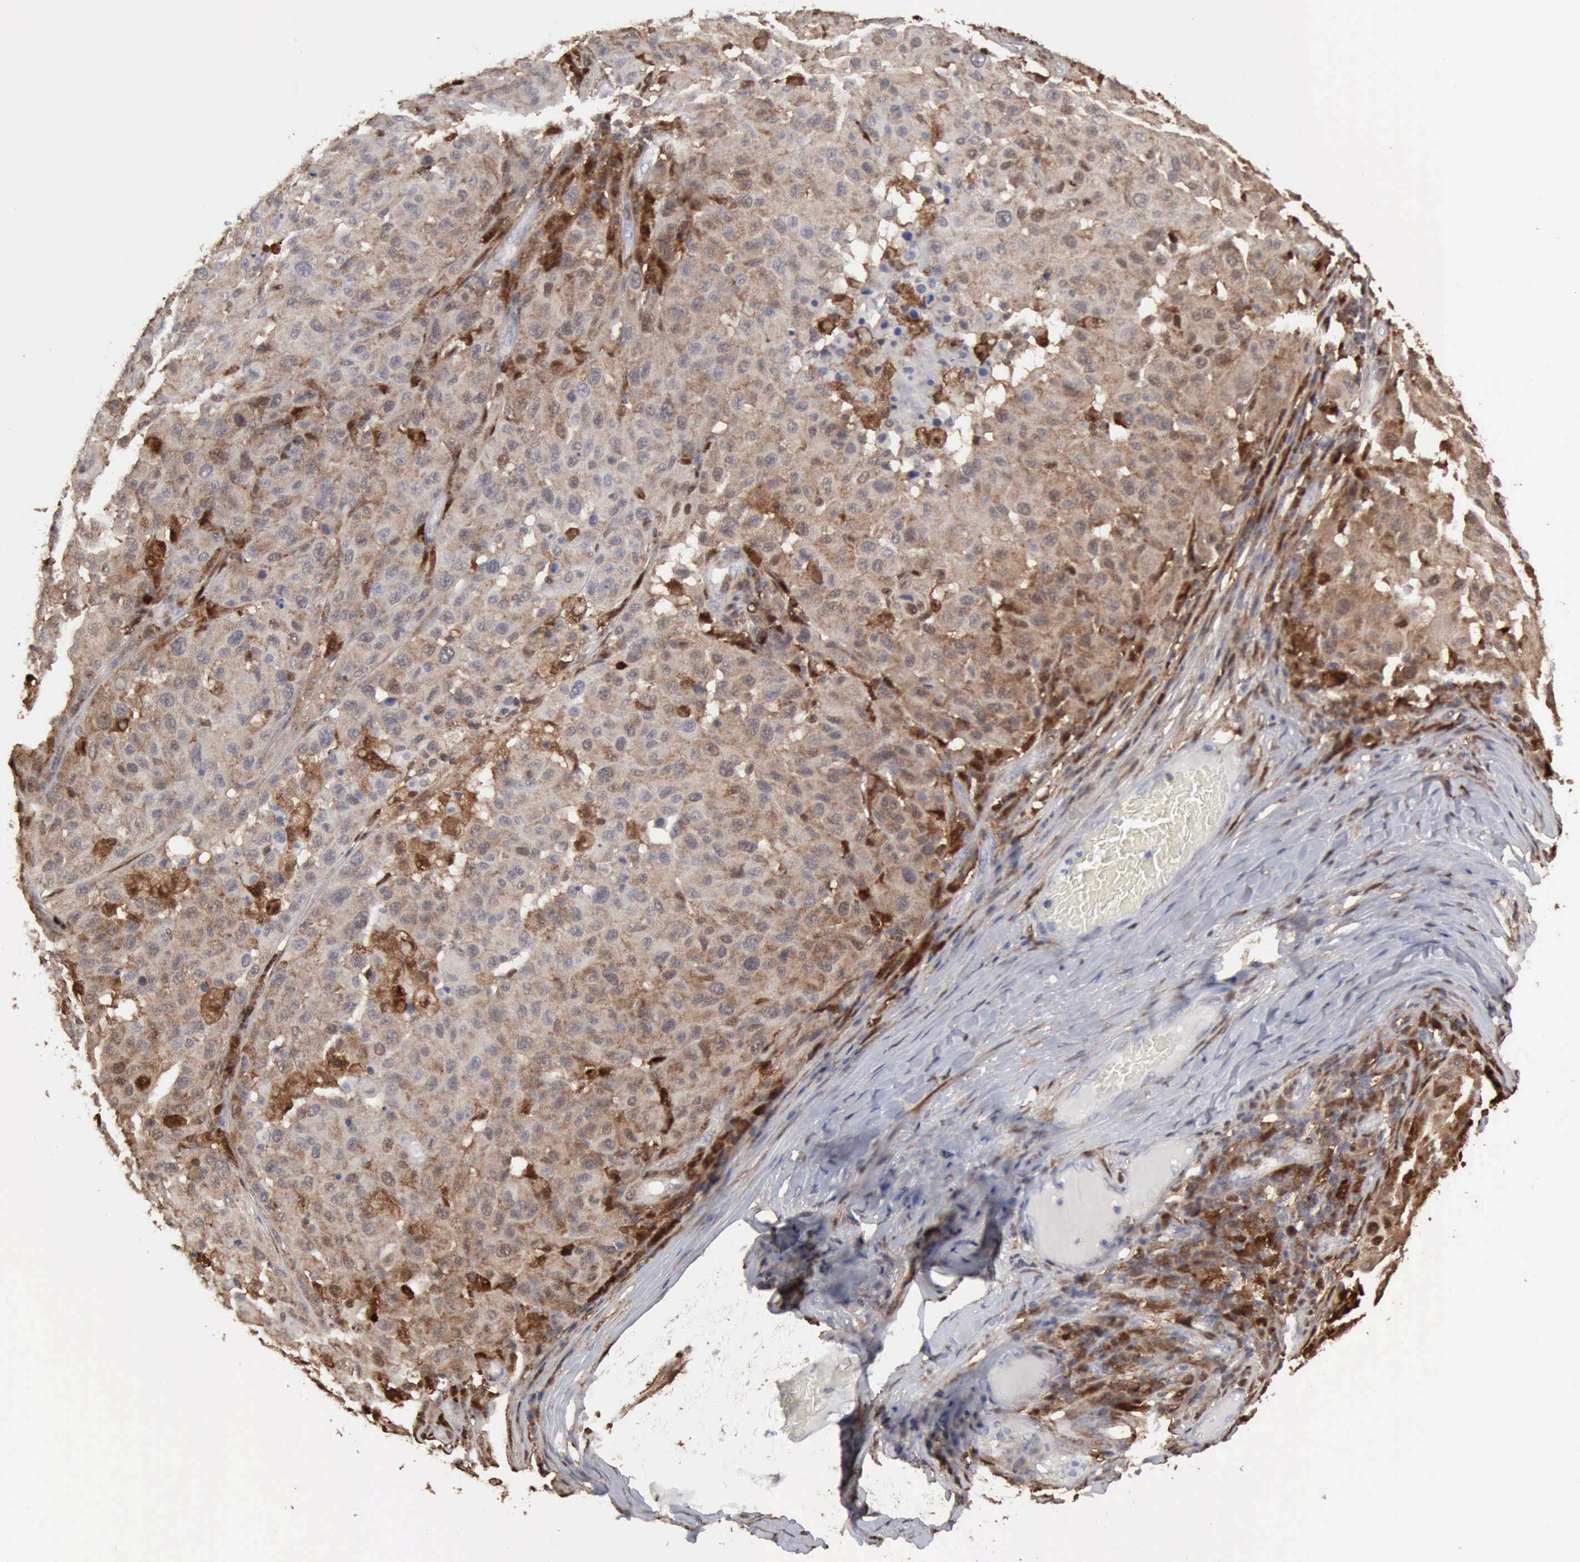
{"staining": {"intensity": "weak", "quantity": ">75%", "location": "cytoplasmic/membranous"}, "tissue": "melanoma", "cell_type": "Tumor cells", "image_type": "cancer", "snomed": [{"axis": "morphology", "description": "Malignant melanoma, NOS"}, {"axis": "topography", "description": "Skin"}], "caption": "The micrograph reveals a brown stain indicating the presence of a protein in the cytoplasmic/membranous of tumor cells in malignant melanoma. (DAB IHC, brown staining for protein, blue staining for nuclei).", "gene": "STAT1", "patient": {"sex": "female", "age": 77}}